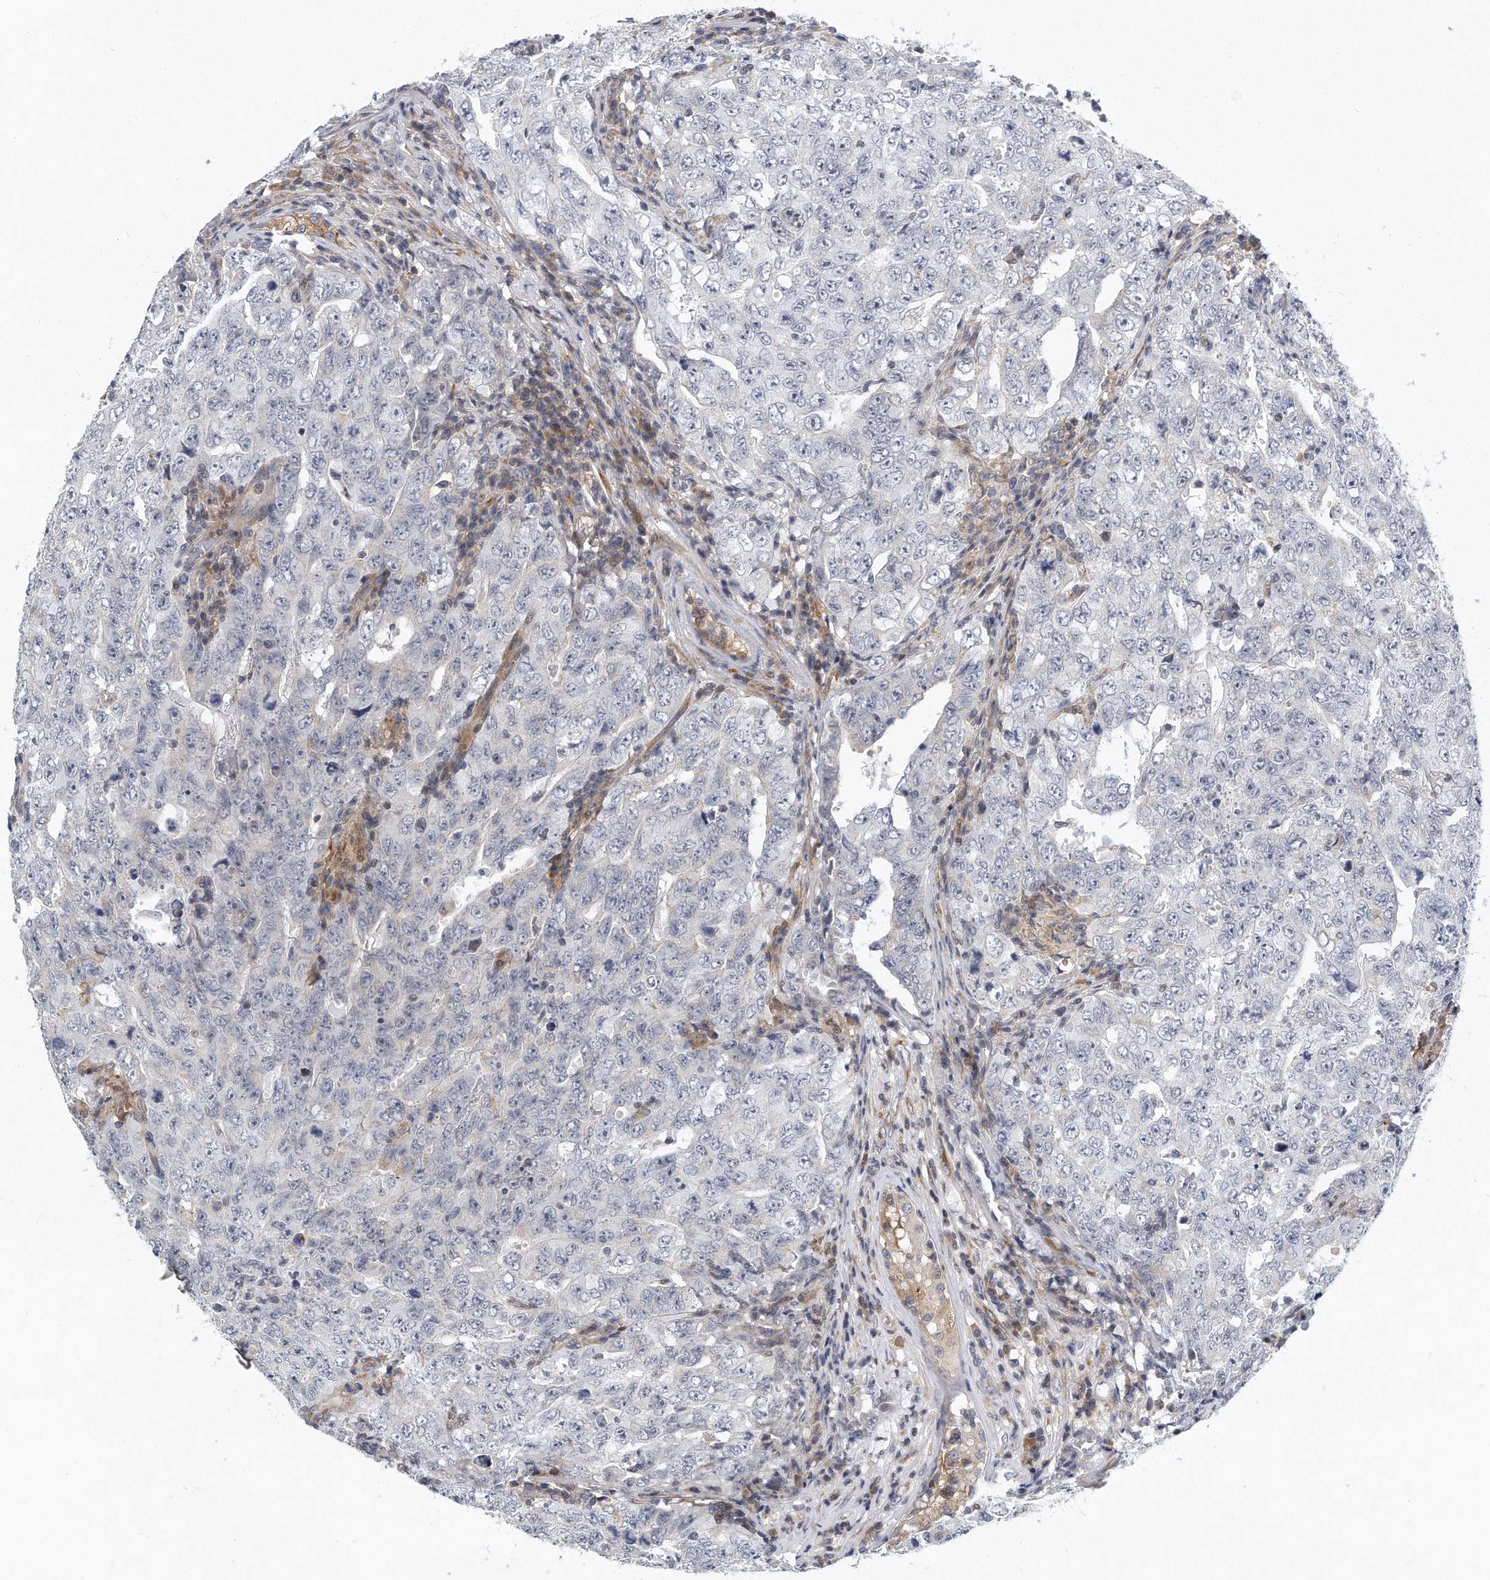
{"staining": {"intensity": "negative", "quantity": "none", "location": "none"}, "tissue": "testis cancer", "cell_type": "Tumor cells", "image_type": "cancer", "snomed": [{"axis": "morphology", "description": "Carcinoma, Embryonal, NOS"}, {"axis": "topography", "description": "Testis"}], "caption": "Tumor cells are negative for protein expression in human testis embryonal carcinoma.", "gene": "VLDLR", "patient": {"sex": "male", "age": 26}}